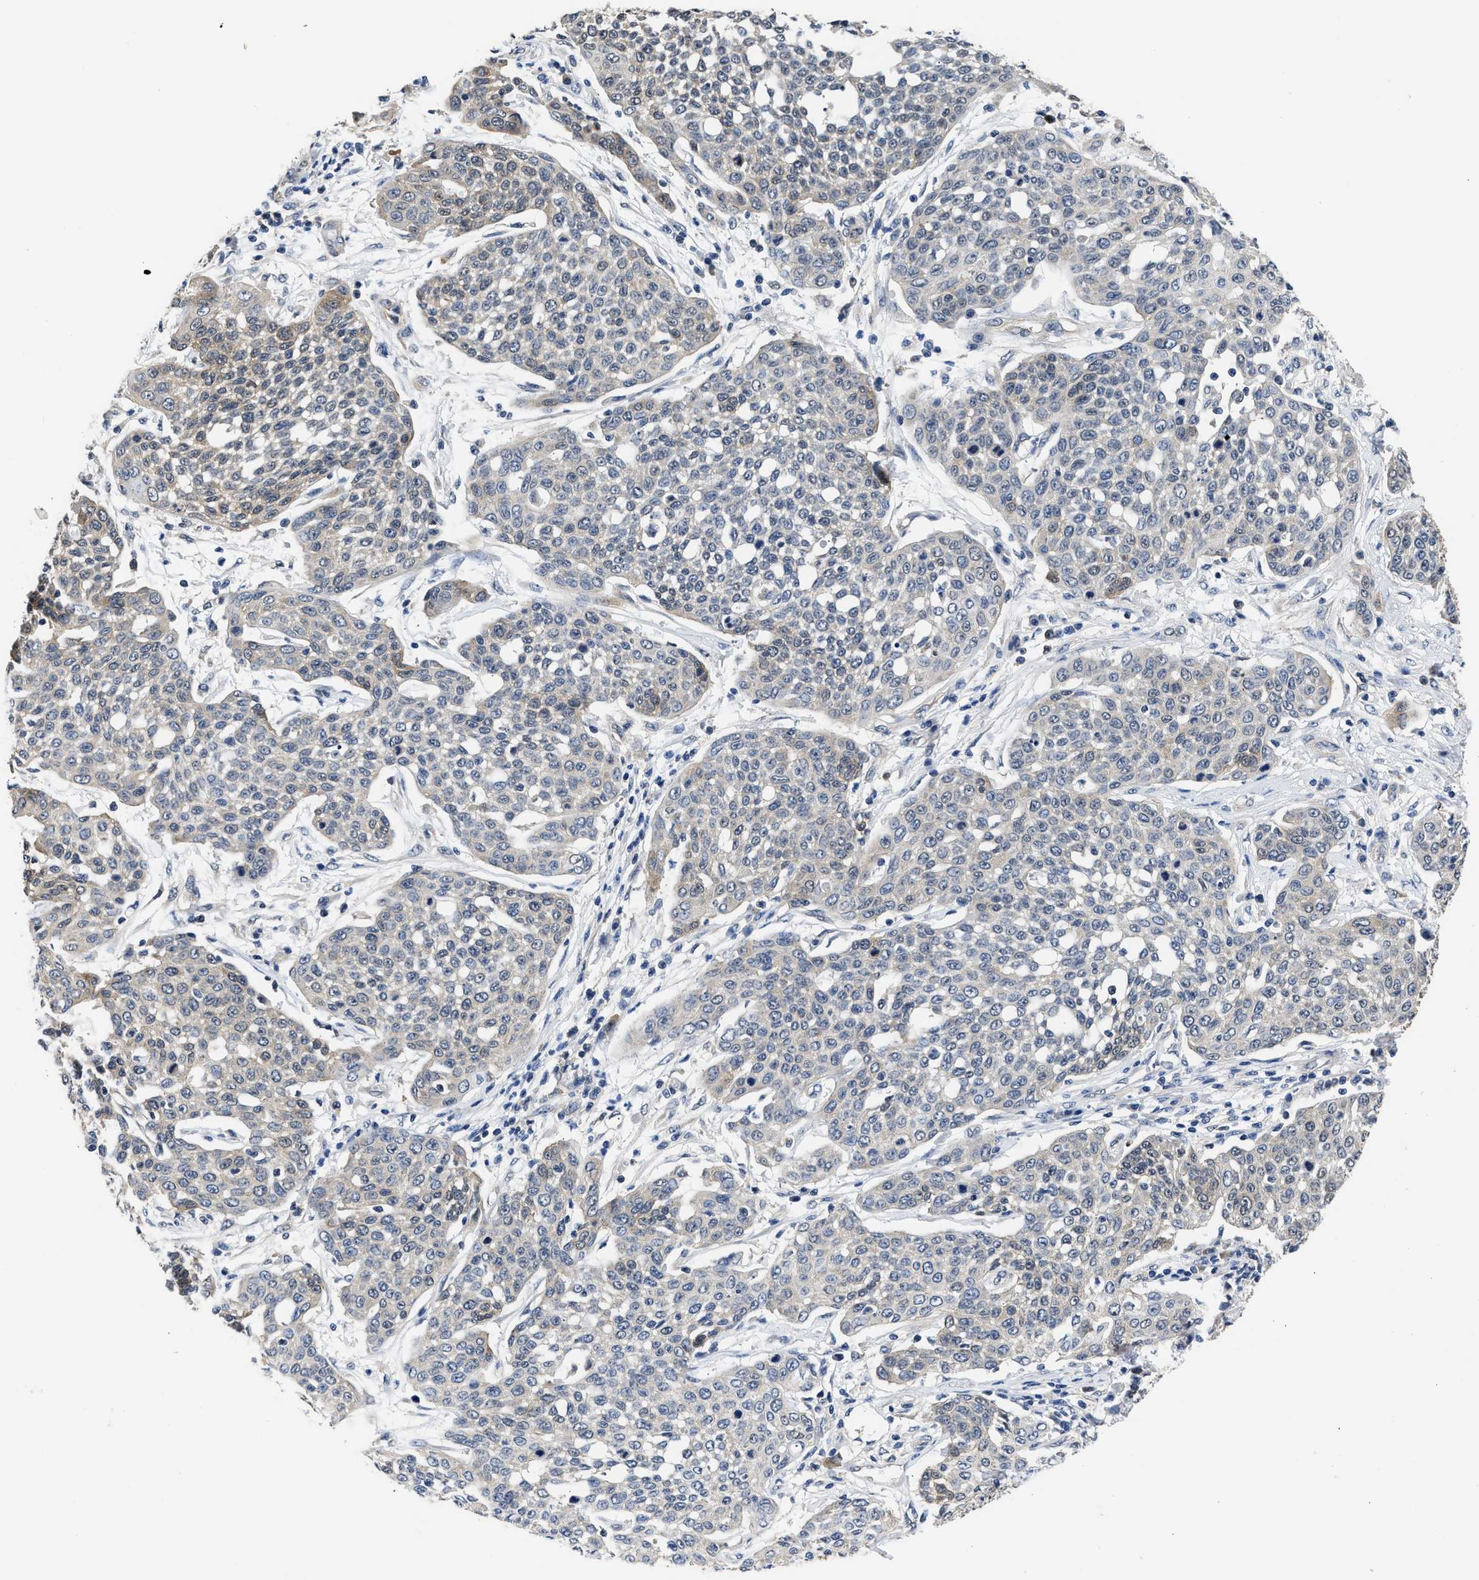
{"staining": {"intensity": "negative", "quantity": "none", "location": "none"}, "tissue": "cervical cancer", "cell_type": "Tumor cells", "image_type": "cancer", "snomed": [{"axis": "morphology", "description": "Squamous cell carcinoma, NOS"}, {"axis": "topography", "description": "Cervix"}], "caption": "A high-resolution histopathology image shows IHC staining of cervical cancer (squamous cell carcinoma), which exhibits no significant expression in tumor cells.", "gene": "XPO5", "patient": {"sex": "female", "age": 34}}